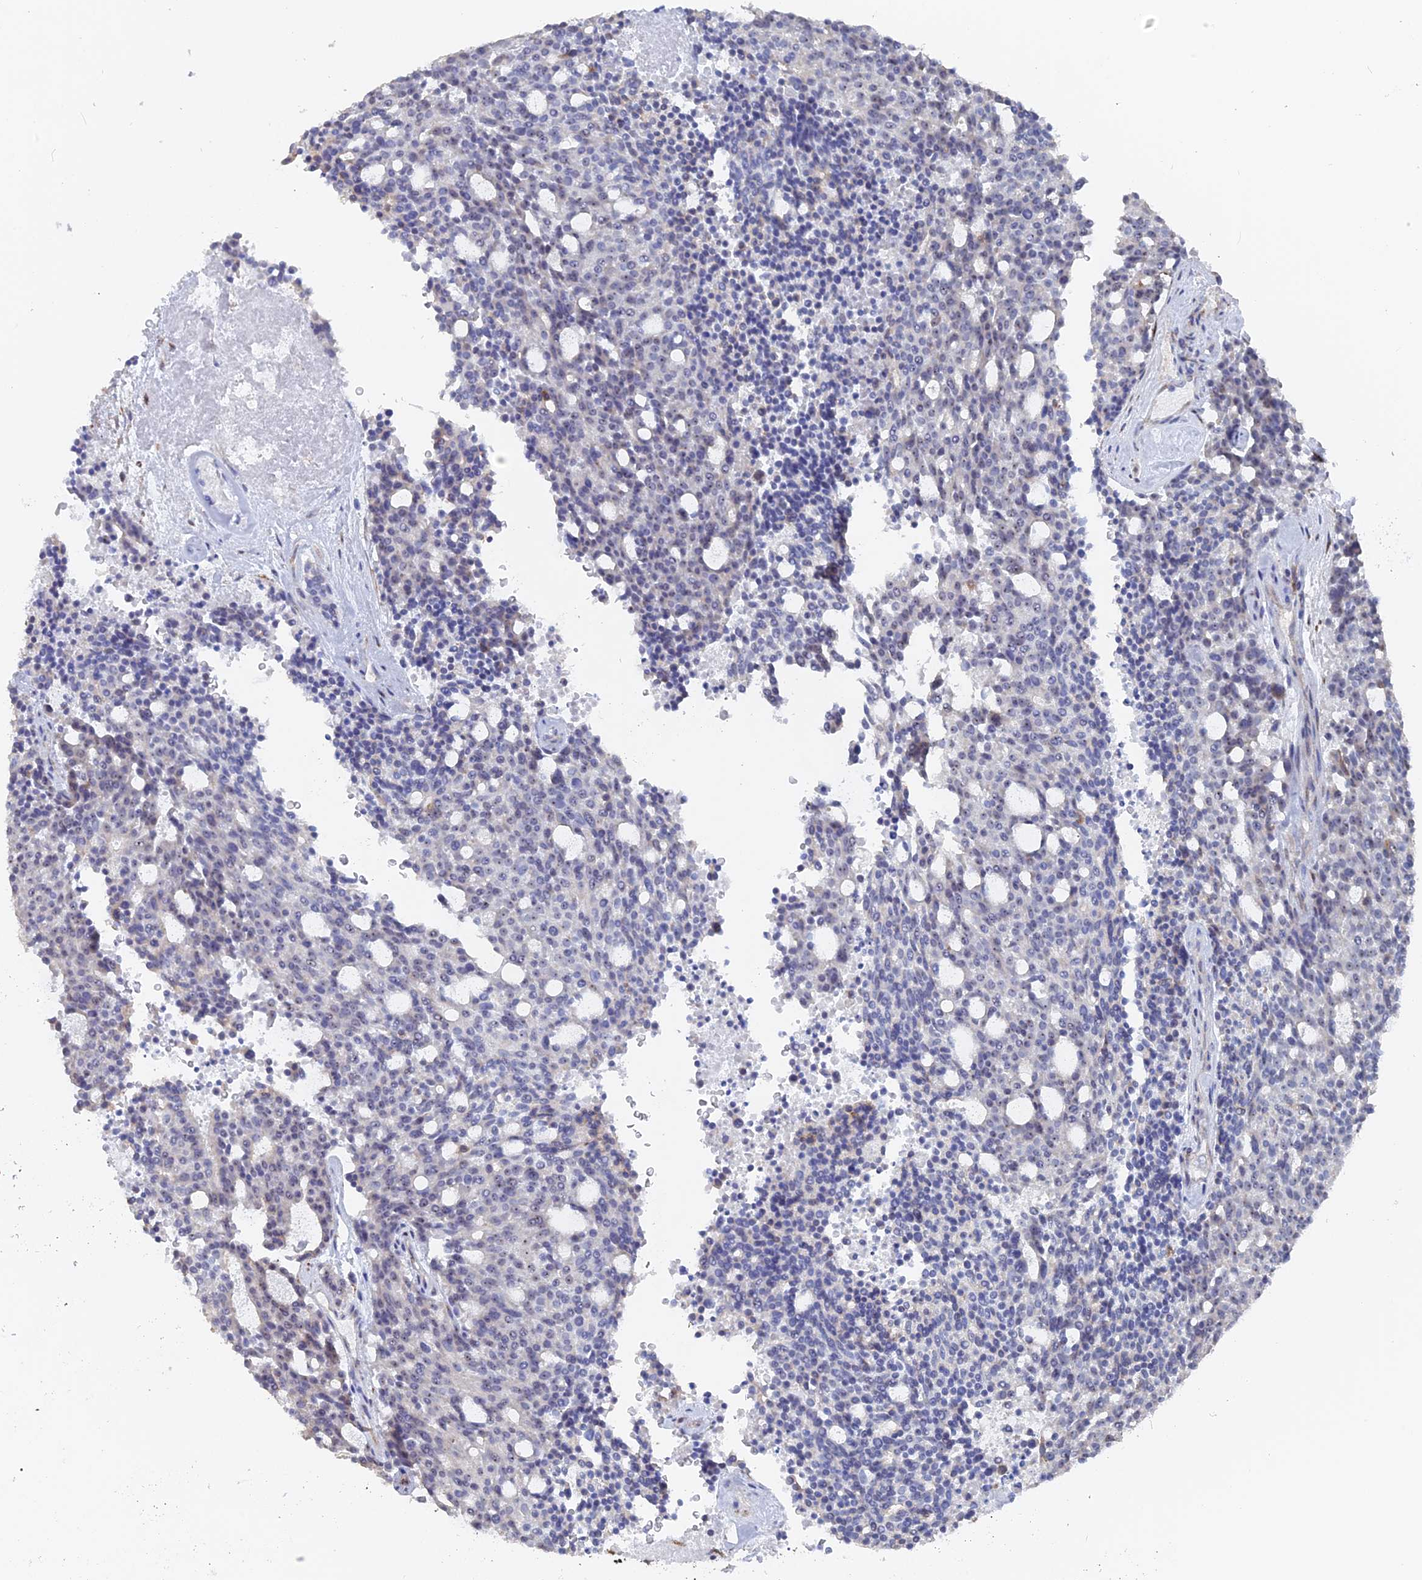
{"staining": {"intensity": "negative", "quantity": "none", "location": "none"}, "tissue": "carcinoid", "cell_type": "Tumor cells", "image_type": "cancer", "snomed": [{"axis": "morphology", "description": "Carcinoid, malignant, NOS"}, {"axis": "topography", "description": "Pancreas"}], "caption": "Photomicrograph shows no significant protein expression in tumor cells of carcinoid.", "gene": "SEMG2", "patient": {"sex": "female", "age": 54}}